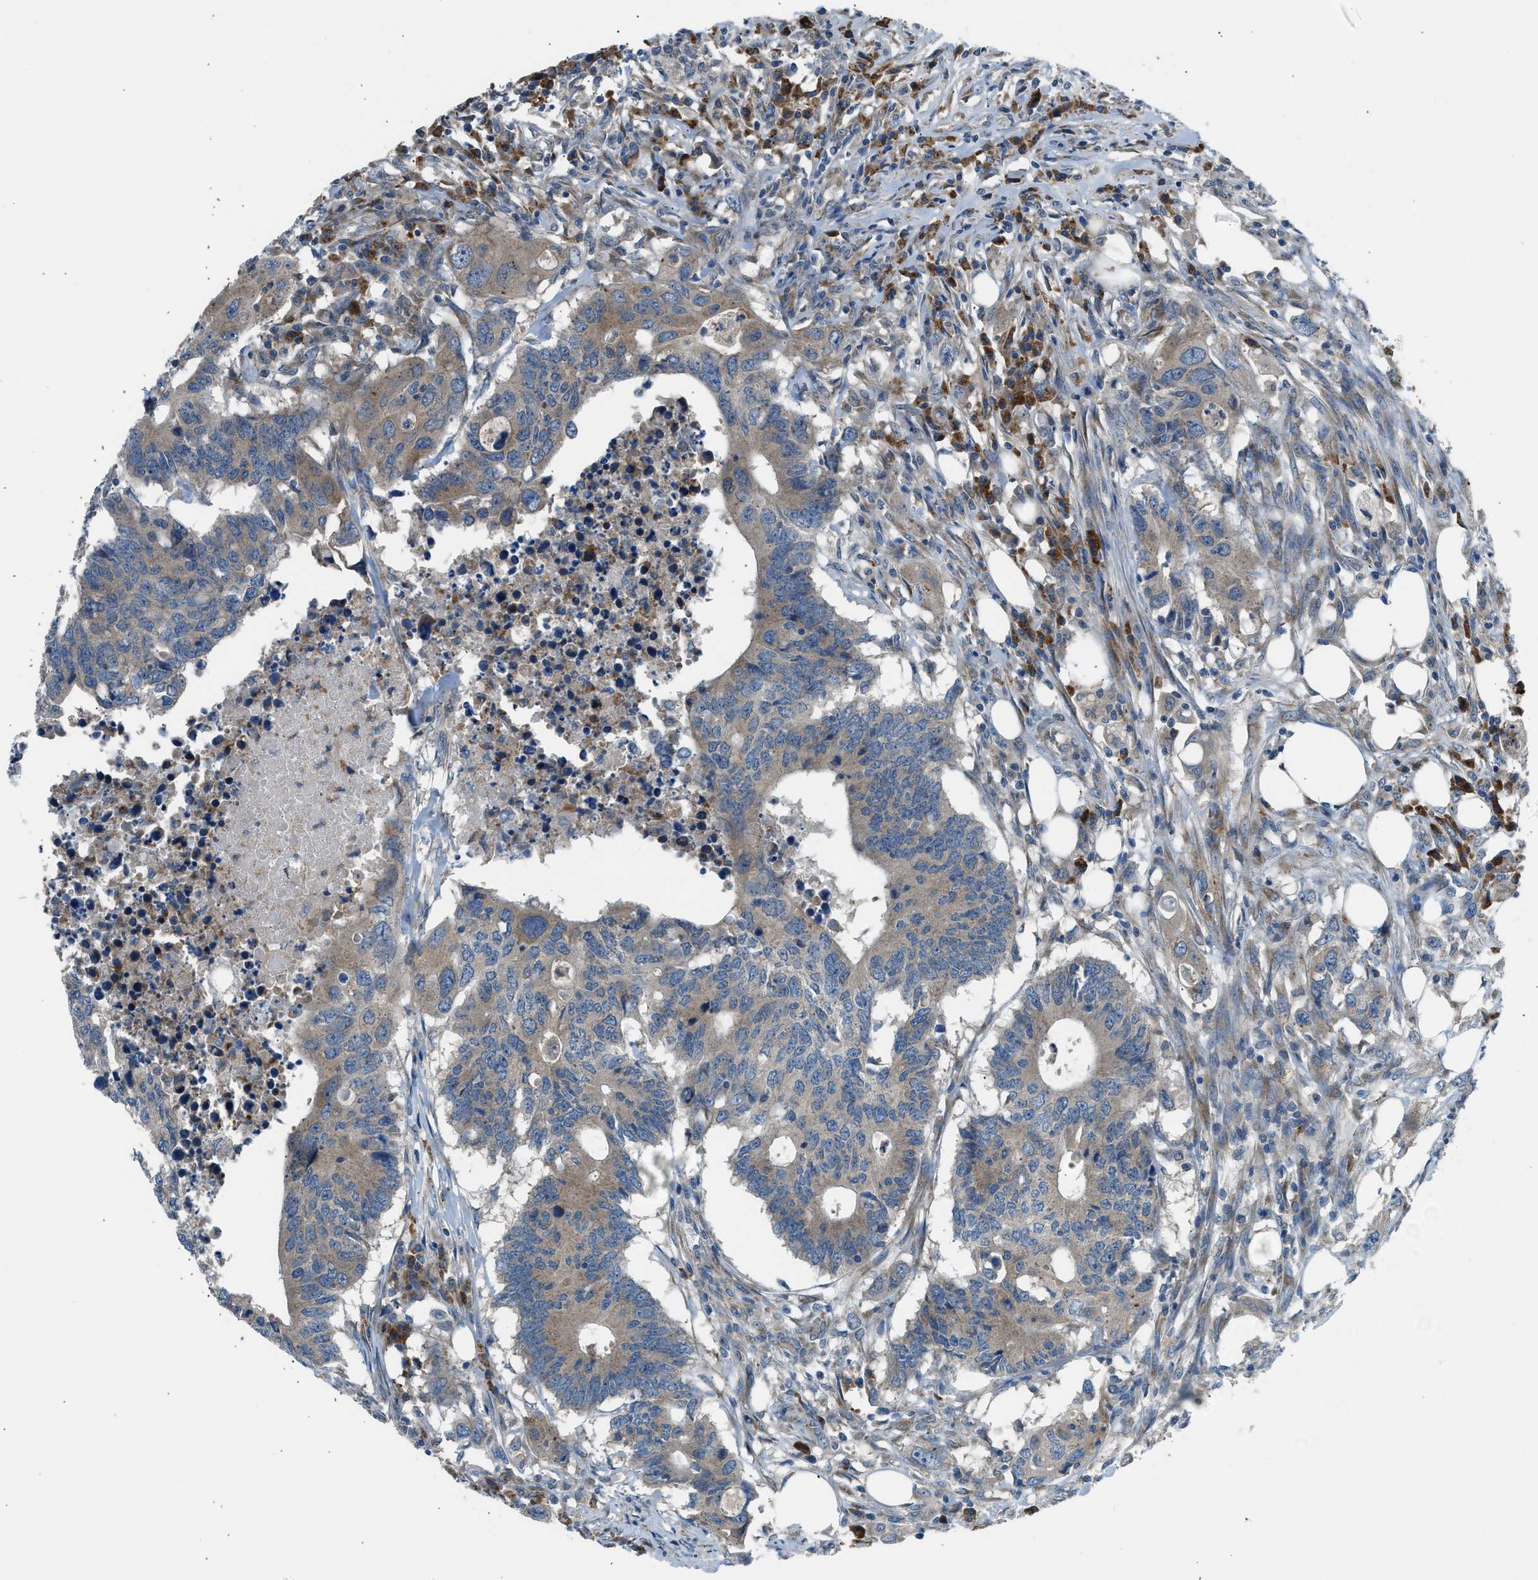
{"staining": {"intensity": "weak", "quantity": ">75%", "location": "cytoplasmic/membranous"}, "tissue": "colorectal cancer", "cell_type": "Tumor cells", "image_type": "cancer", "snomed": [{"axis": "morphology", "description": "Adenocarcinoma, NOS"}, {"axis": "topography", "description": "Colon"}], "caption": "Adenocarcinoma (colorectal) stained with a protein marker shows weak staining in tumor cells.", "gene": "EDARADD", "patient": {"sex": "male", "age": 71}}